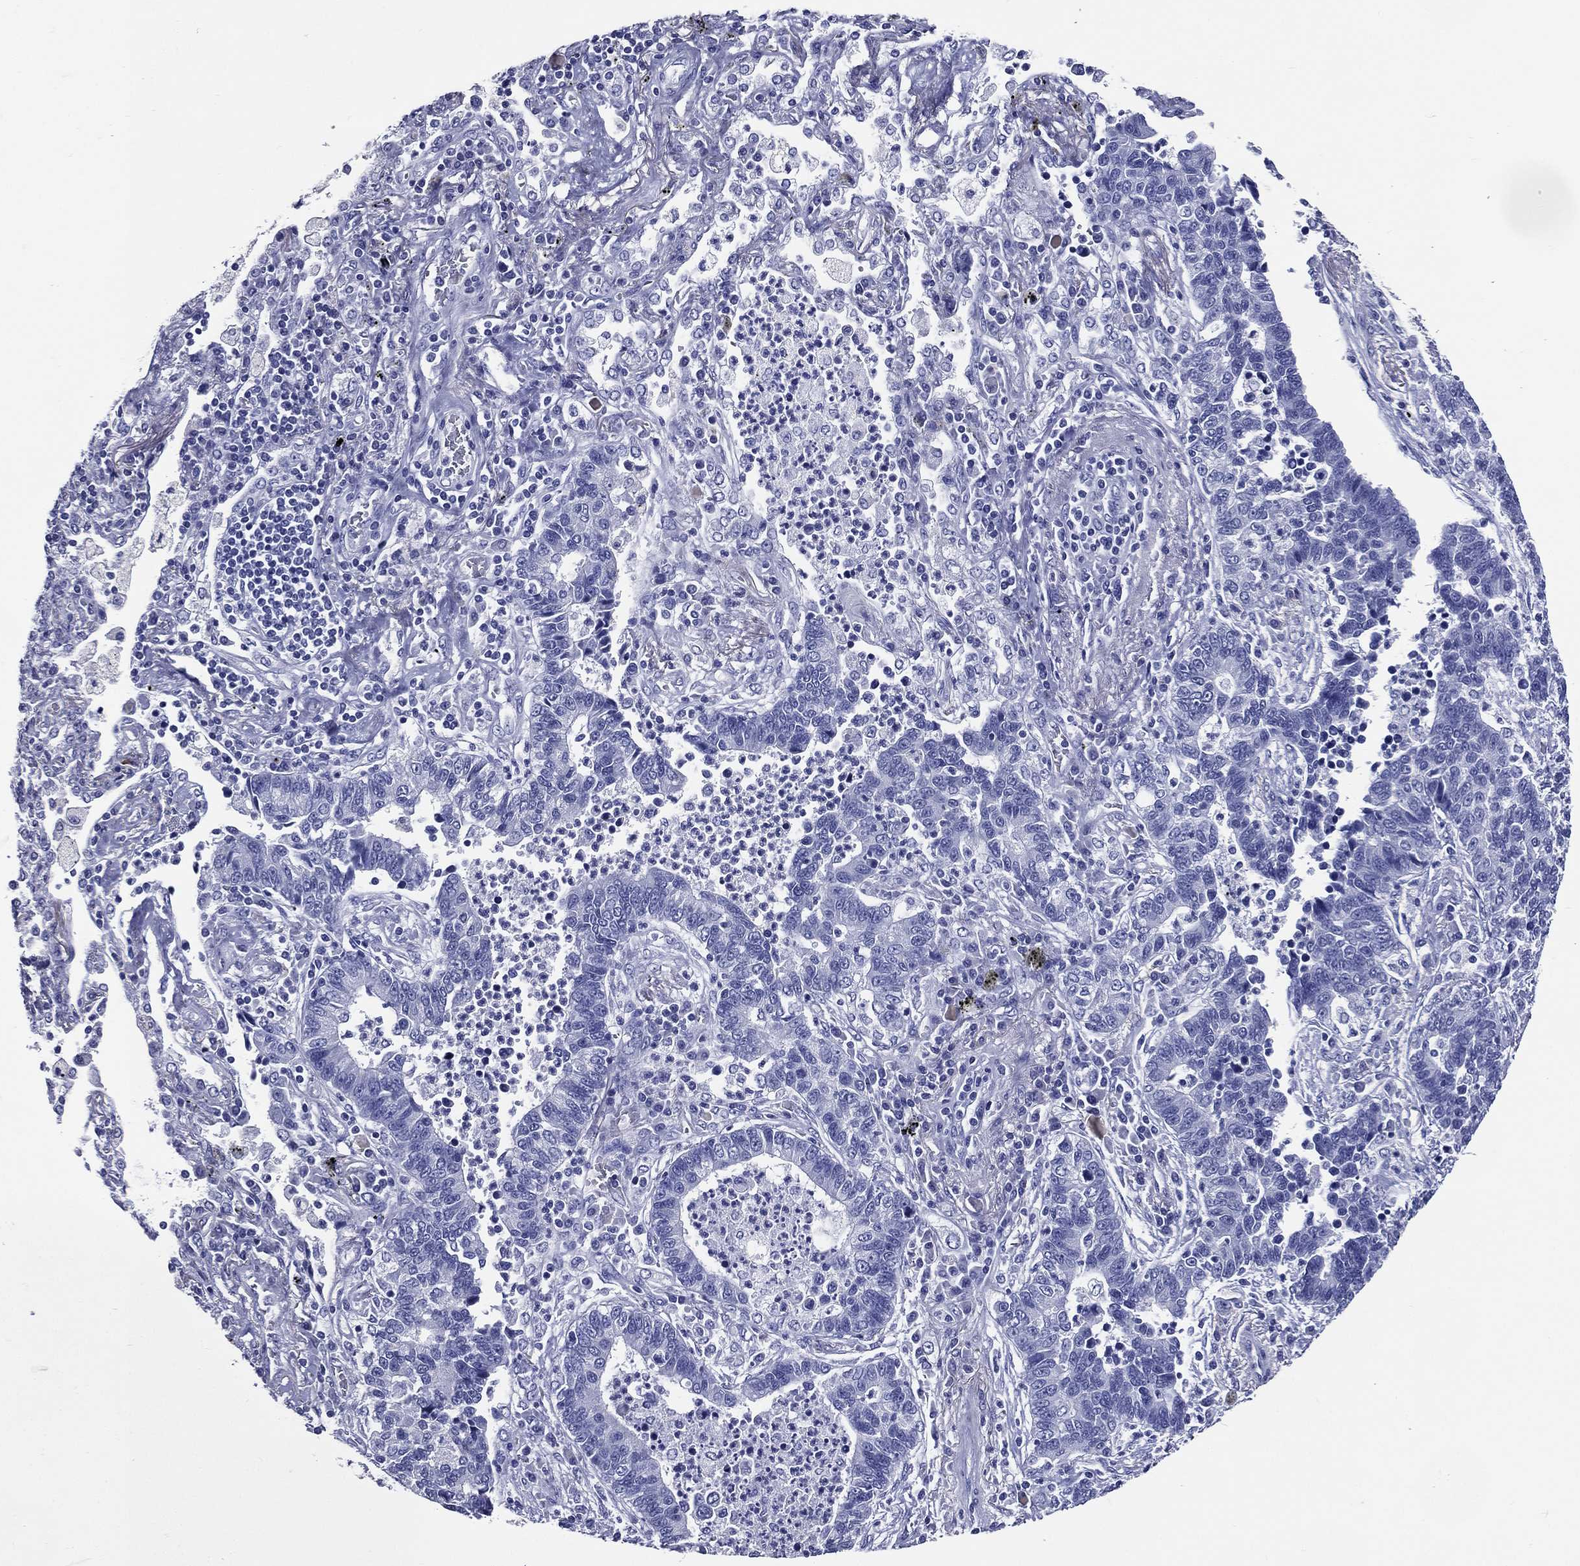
{"staining": {"intensity": "negative", "quantity": "none", "location": "none"}, "tissue": "lung cancer", "cell_type": "Tumor cells", "image_type": "cancer", "snomed": [{"axis": "morphology", "description": "Adenocarcinoma, NOS"}, {"axis": "topography", "description": "Lung"}], "caption": "Lung adenocarcinoma stained for a protein using IHC demonstrates no expression tumor cells.", "gene": "ACE2", "patient": {"sex": "female", "age": 57}}